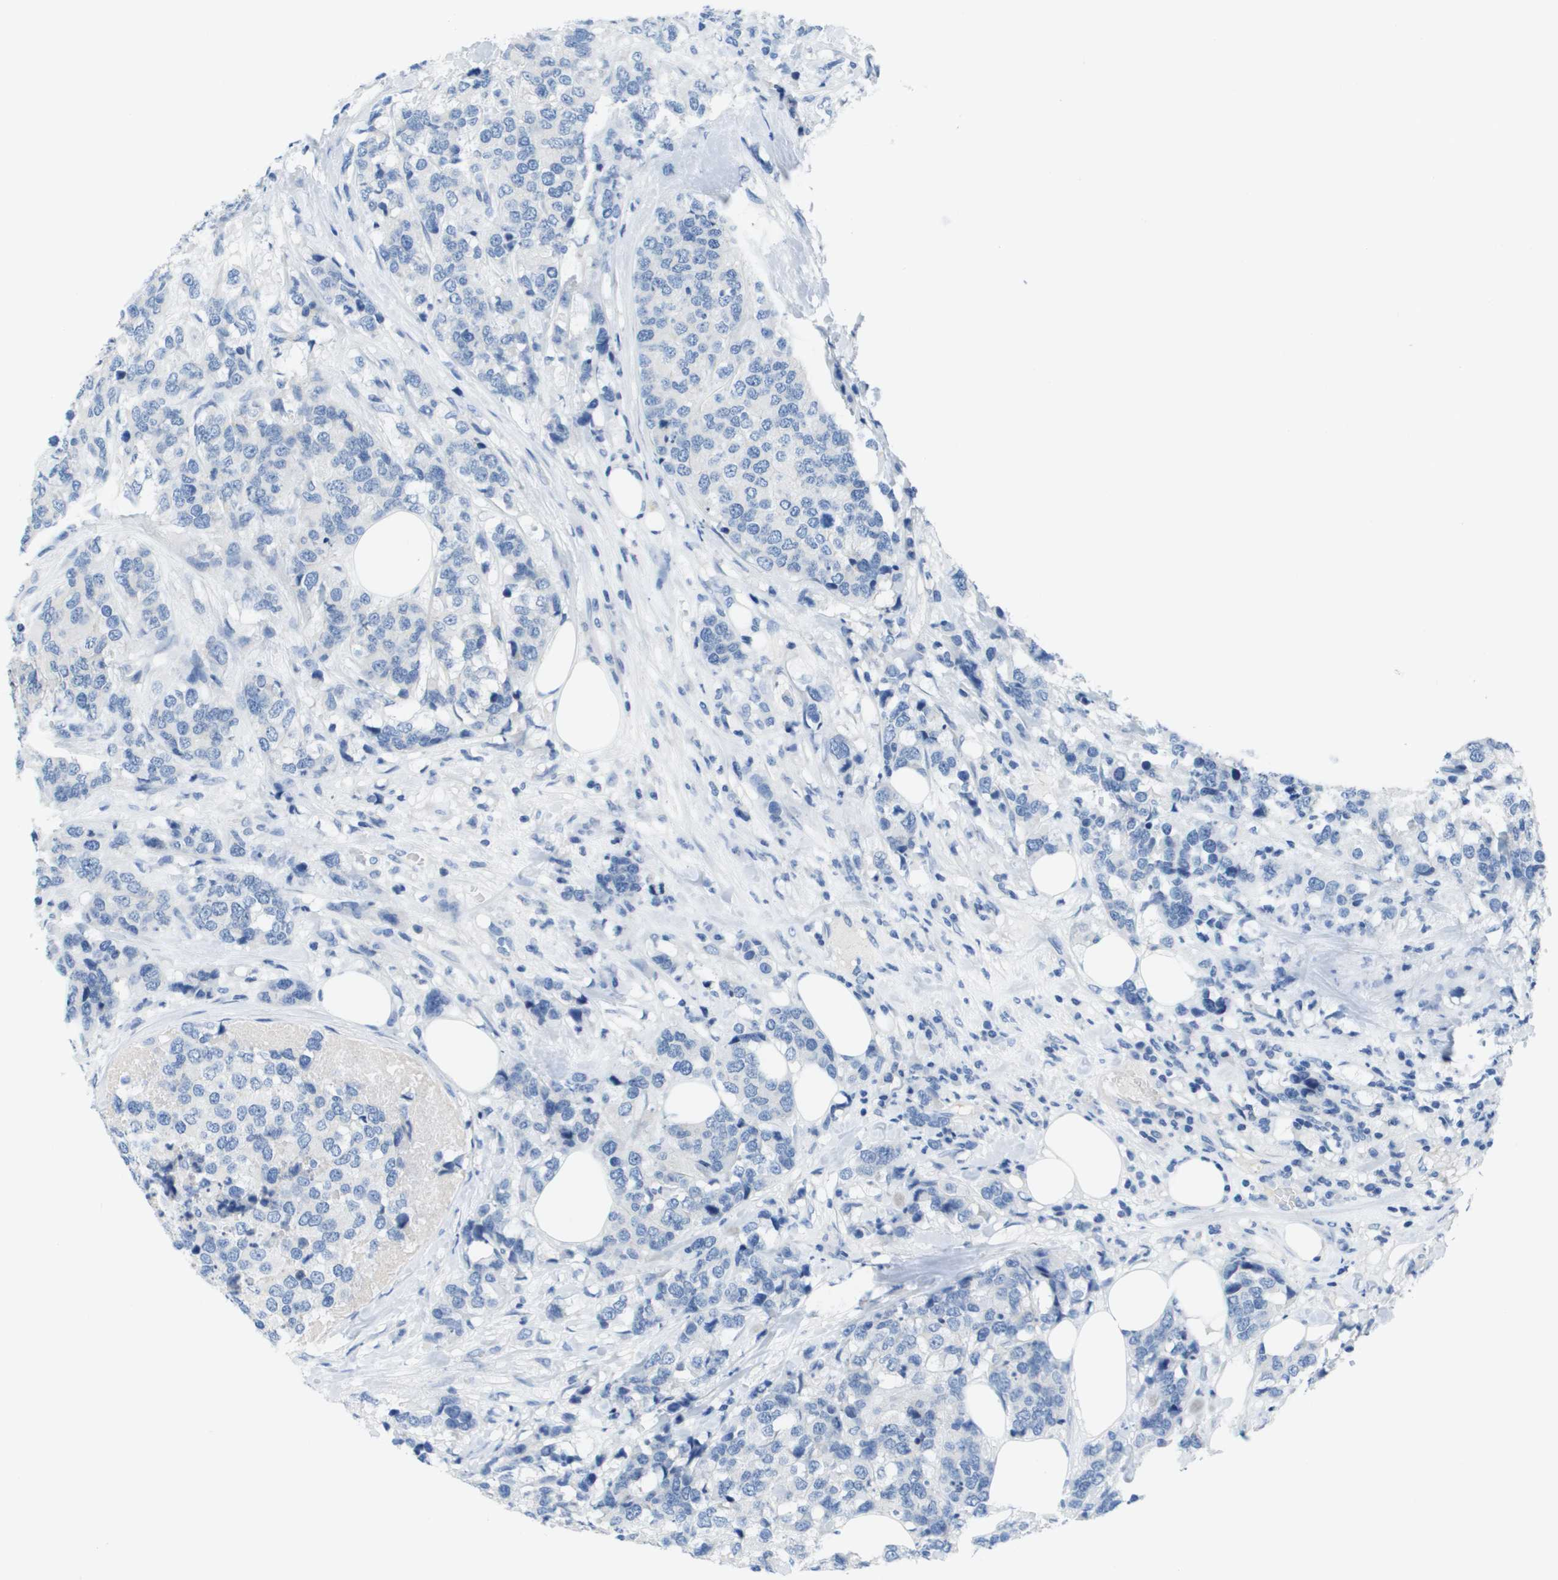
{"staining": {"intensity": "negative", "quantity": "none", "location": "none"}, "tissue": "breast cancer", "cell_type": "Tumor cells", "image_type": "cancer", "snomed": [{"axis": "morphology", "description": "Lobular carcinoma"}, {"axis": "topography", "description": "Breast"}], "caption": "Breast cancer was stained to show a protein in brown. There is no significant staining in tumor cells.", "gene": "NCS1", "patient": {"sex": "female", "age": 59}}